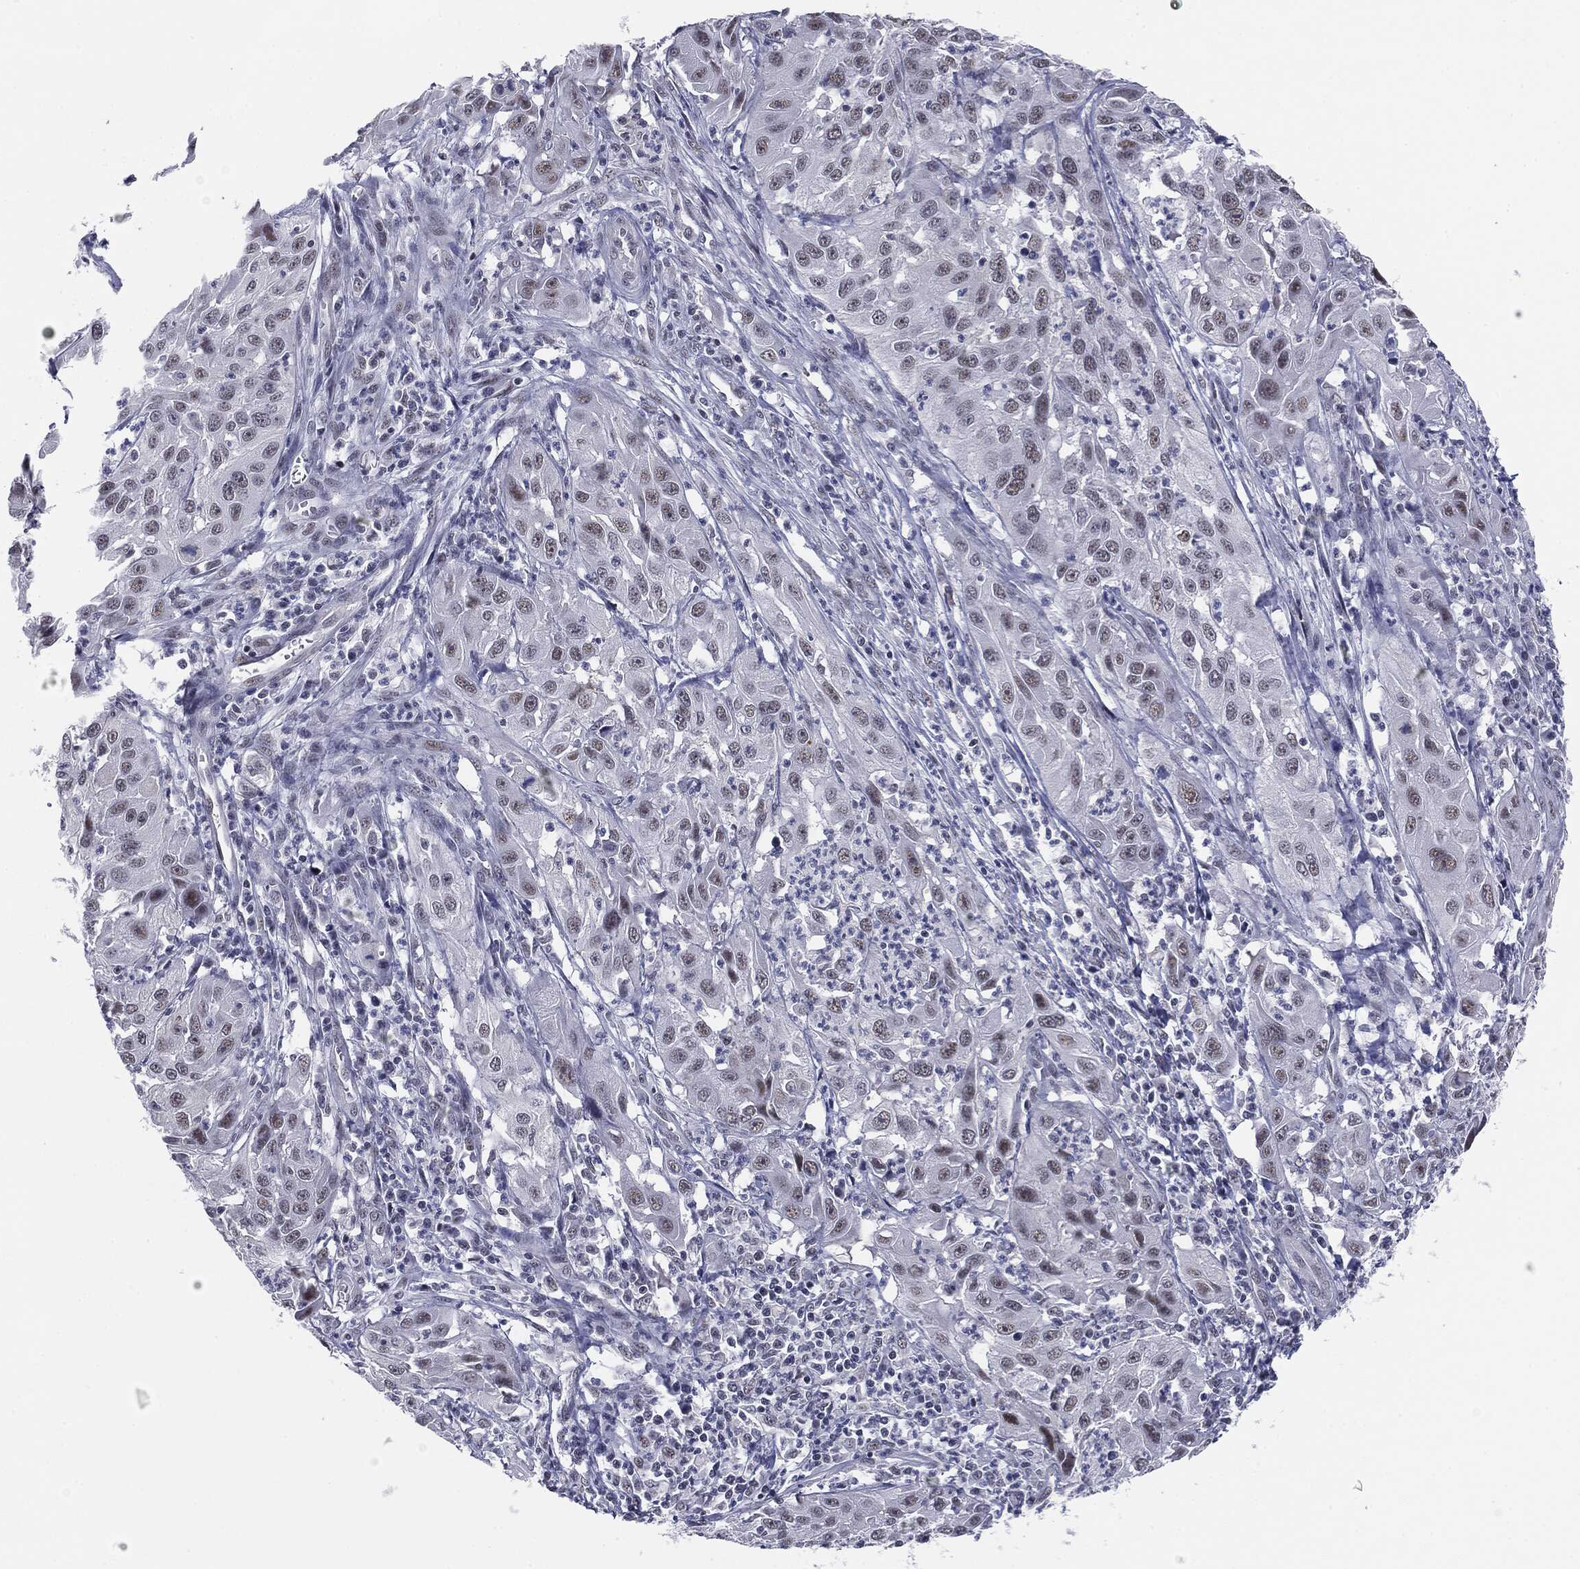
{"staining": {"intensity": "negative", "quantity": "none", "location": "none"}, "tissue": "cervical cancer", "cell_type": "Tumor cells", "image_type": "cancer", "snomed": [{"axis": "morphology", "description": "Squamous cell carcinoma, NOS"}, {"axis": "topography", "description": "Cervix"}], "caption": "An IHC image of cervical cancer is shown. There is no staining in tumor cells of cervical cancer.", "gene": "SLC5A5", "patient": {"sex": "female", "age": 32}}